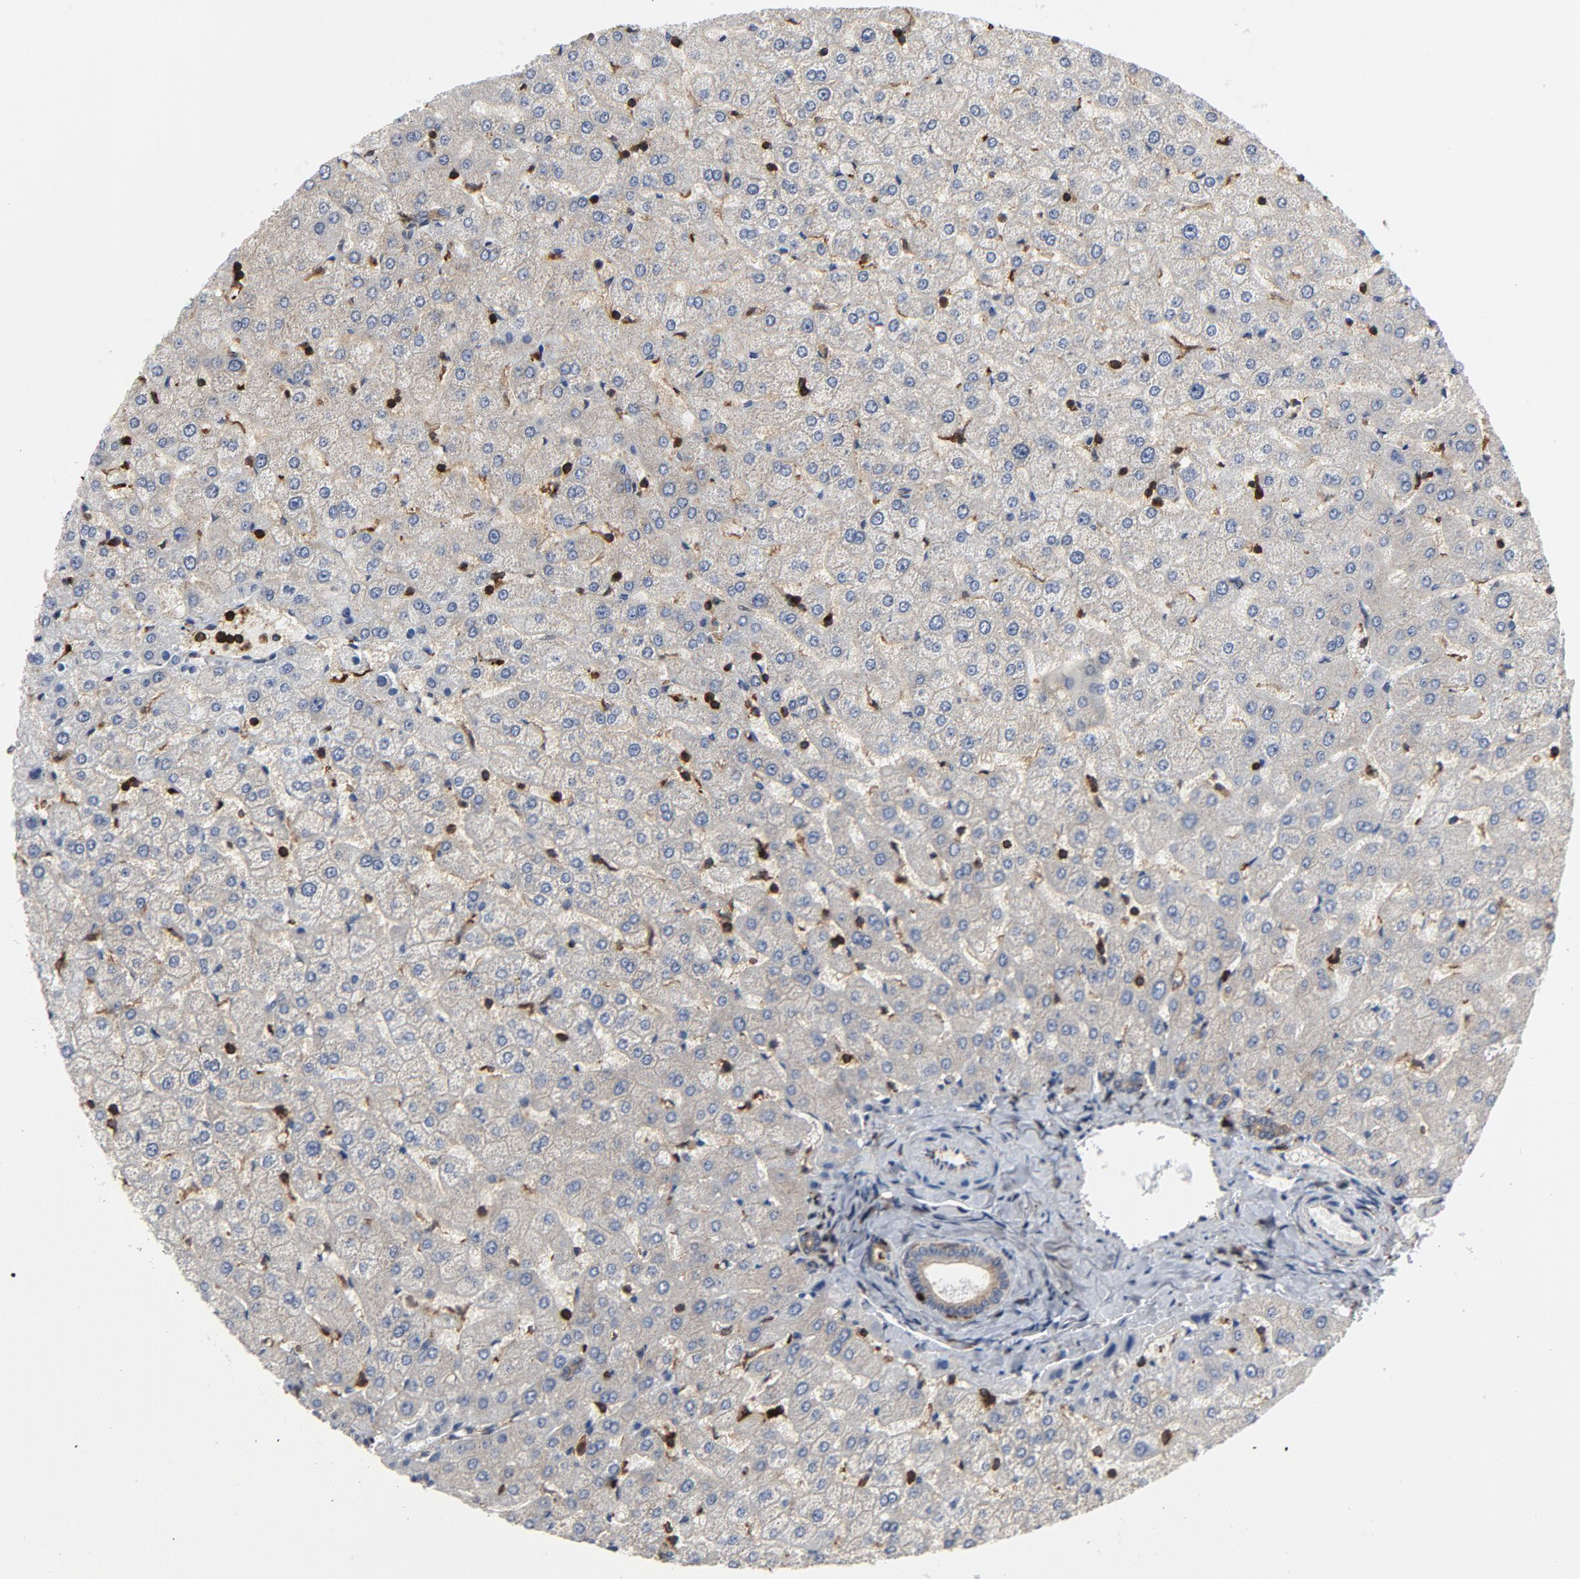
{"staining": {"intensity": "moderate", "quantity": ">75%", "location": "cytoplasmic/membranous"}, "tissue": "liver", "cell_type": "Cholangiocytes", "image_type": "normal", "snomed": [{"axis": "morphology", "description": "Normal tissue, NOS"}, {"axis": "morphology", "description": "Fibrosis, NOS"}, {"axis": "topography", "description": "Liver"}], "caption": "Protein staining shows moderate cytoplasmic/membranous positivity in approximately >75% of cholangiocytes in benign liver. The protein is shown in brown color, while the nuclei are stained blue.", "gene": "YES1", "patient": {"sex": "female", "age": 29}}